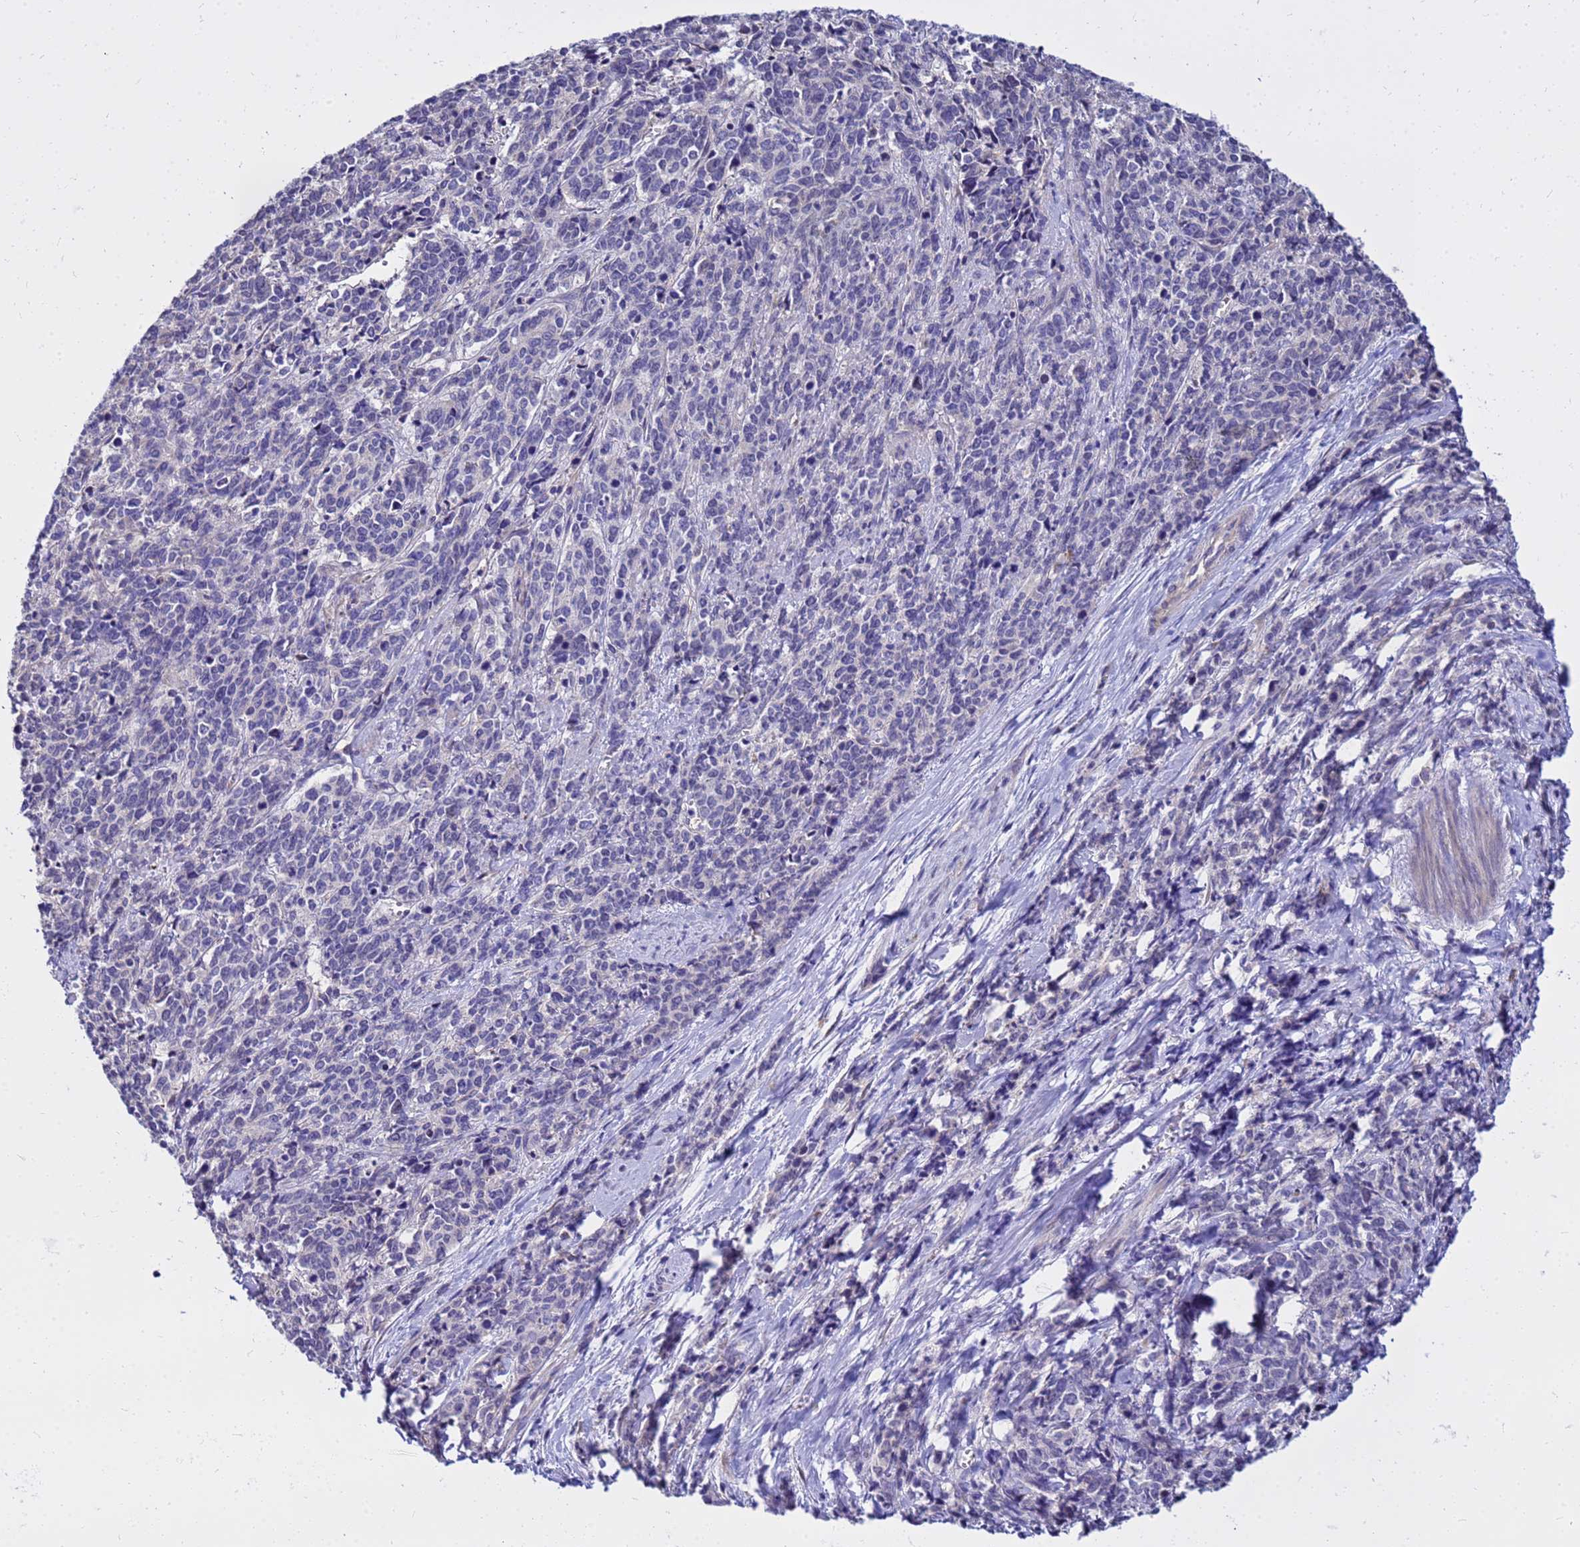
{"staining": {"intensity": "negative", "quantity": "none", "location": "none"}, "tissue": "cervical cancer", "cell_type": "Tumor cells", "image_type": "cancer", "snomed": [{"axis": "morphology", "description": "Squamous cell carcinoma, NOS"}, {"axis": "topography", "description": "Cervix"}], "caption": "Immunohistochemistry (IHC) photomicrograph of neoplastic tissue: human cervical squamous cell carcinoma stained with DAB (3,3'-diaminobenzidine) shows no significant protein staining in tumor cells. (DAB IHC with hematoxylin counter stain).", "gene": "HERC5", "patient": {"sex": "female", "age": 60}}